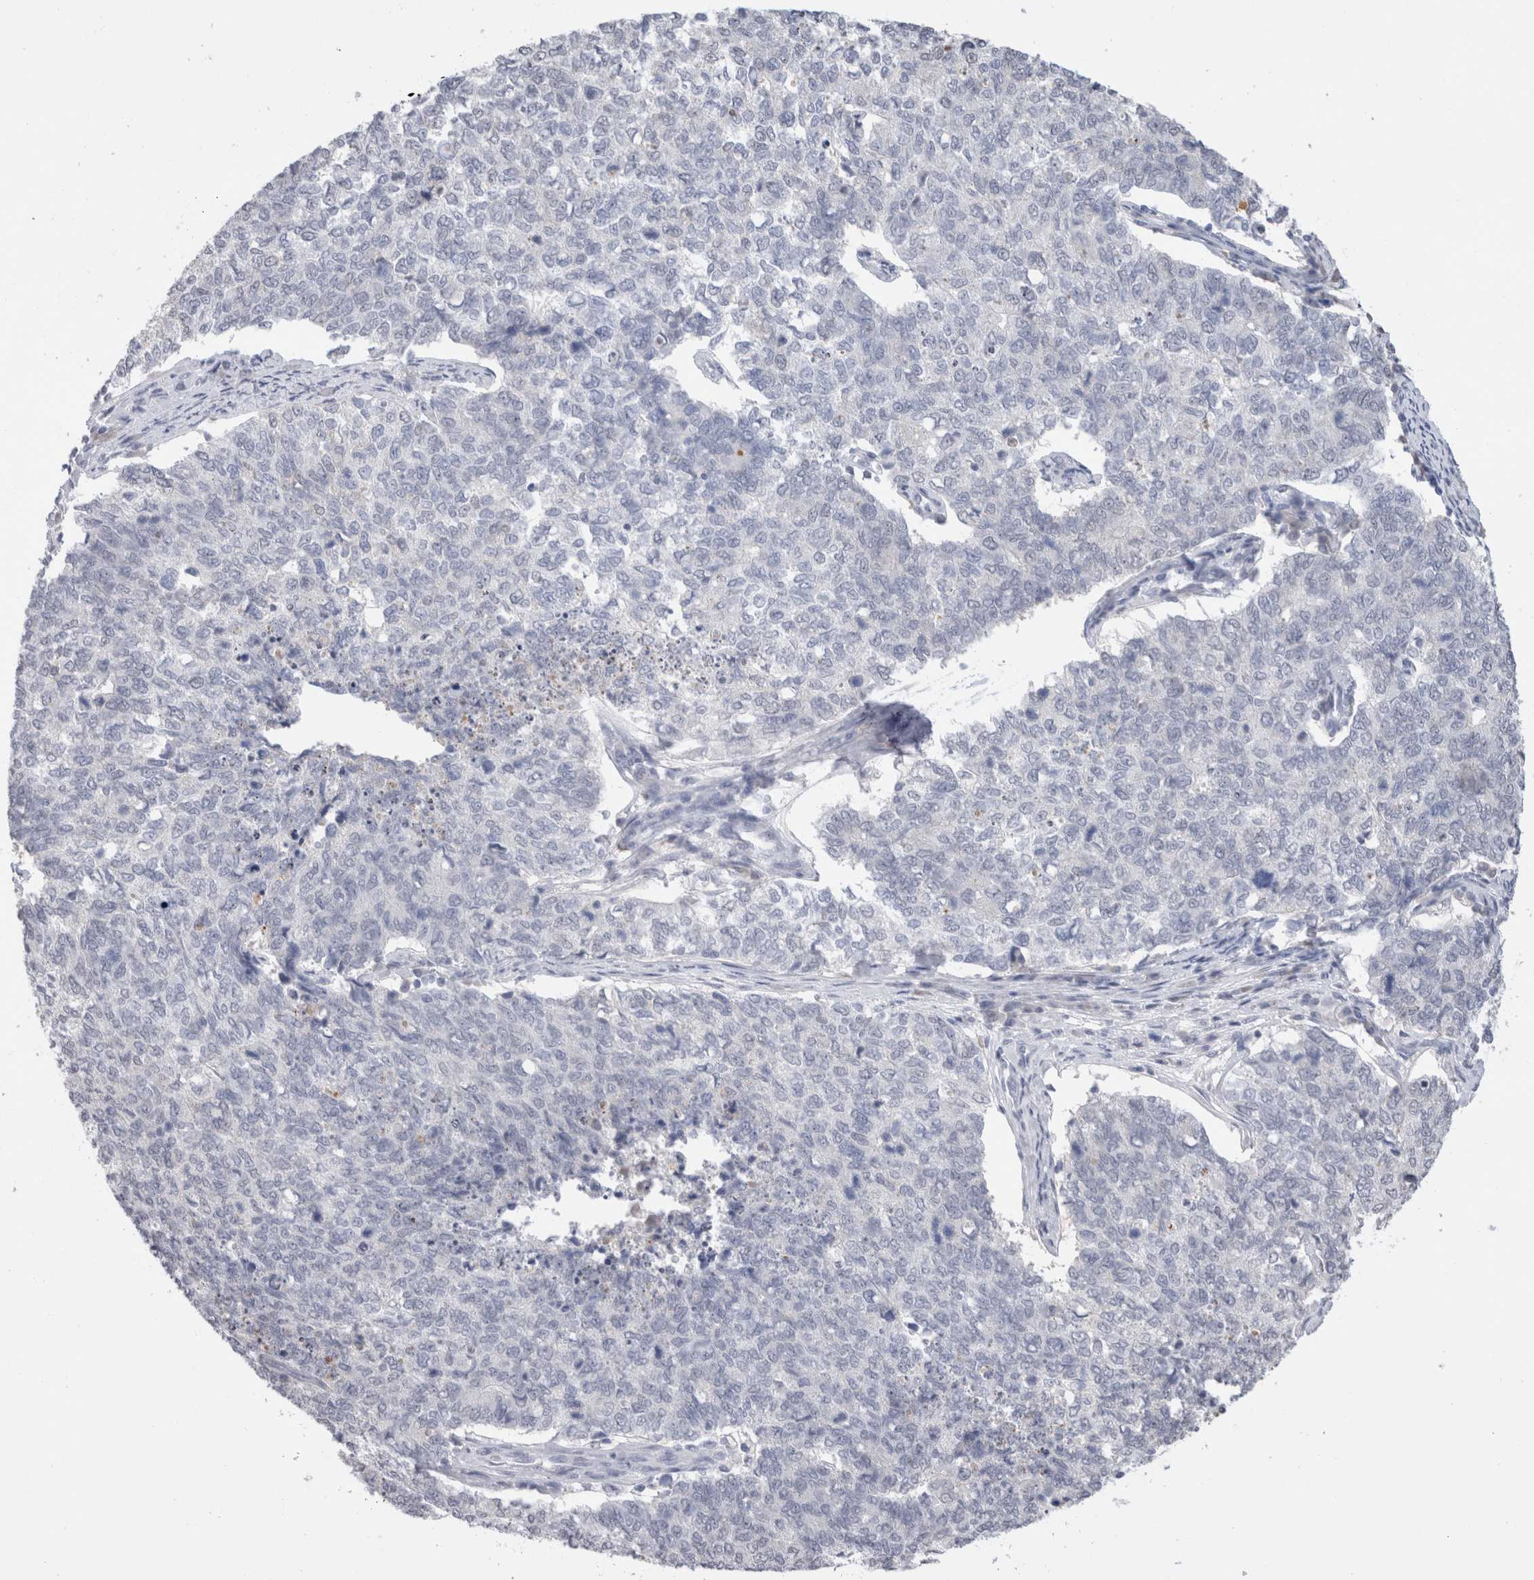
{"staining": {"intensity": "negative", "quantity": "none", "location": "none"}, "tissue": "cervical cancer", "cell_type": "Tumor cells", "image_type": "cancer", "snomed": [{"axis": "morphology", "description": "Squamous cell carcinoma, NOS"}, {"axis": "topography", "description": "Cervix"}], "caption": "This is an IHC photomicrograph of human cervical cancer. There is no positivity in tumor cells.", "gene": "CADM3", "patient": {"sex": "female", "age": 63}}